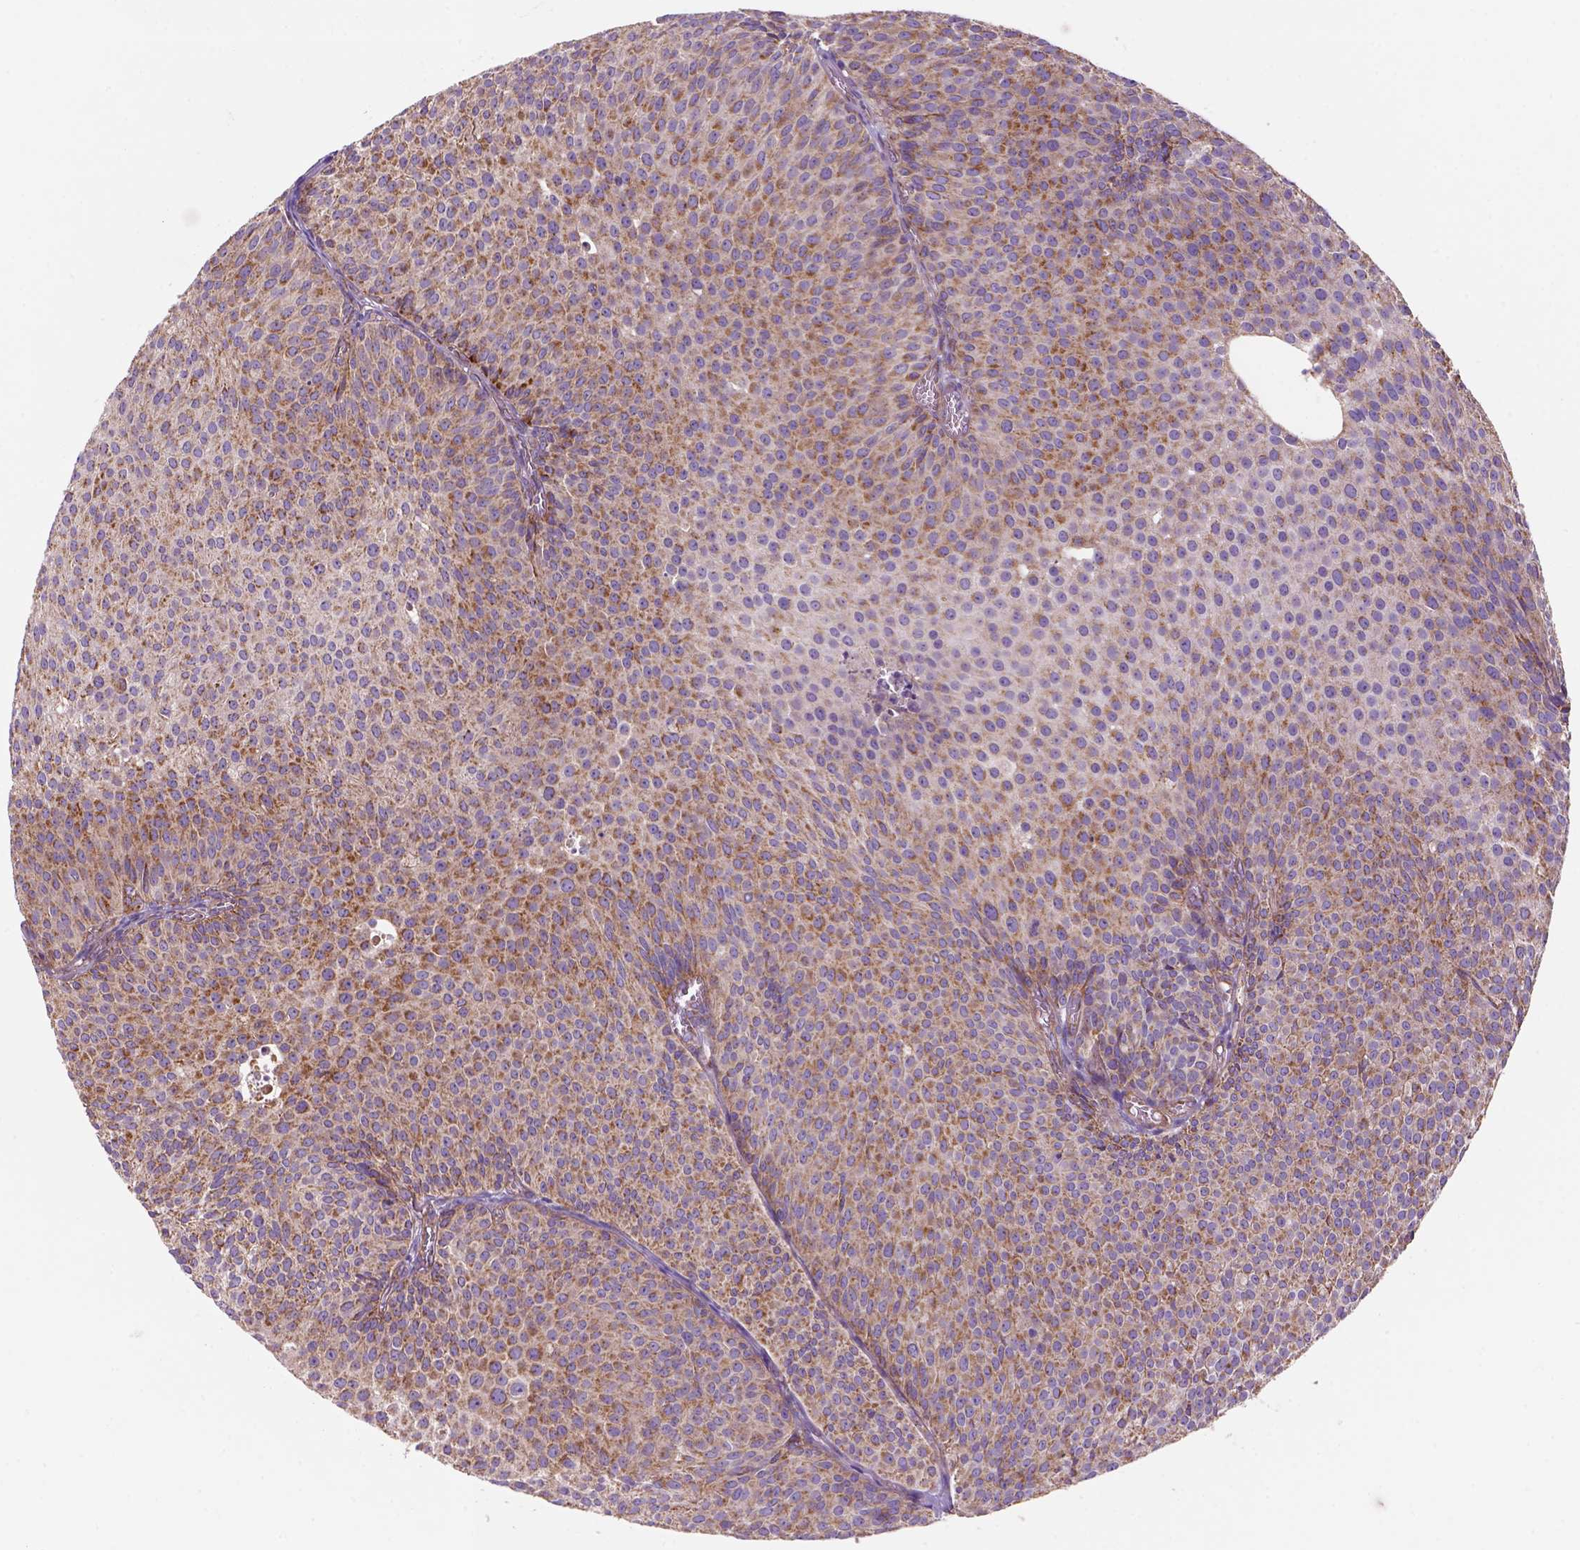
{"staining": {"intensity": "strong", "quantity": "<25%", "location": "cytoplasmic/membranous"}, "tissue": "urothelial cancer", "cell_type": "Tumor cells", "image_type": "cancer", "snomed": [{"axis": "morphology", "description": "Urothelial carcinoma, Low grade"}, {"axis": "topography", "description": "Urinary bladder"}], "caption": "Immunohistochemistry (DAB (3,3'-diaminobenzidine)) staining of low-grade urothelial carcinoma reveals strong cytoplasmic/membranous protein staining in about <25% of tumor cells. (Brightfield microscopy of DAB IHC at high magnification).", "gene": "WARS2", "patient": {"sex": "male", "age": 63}}